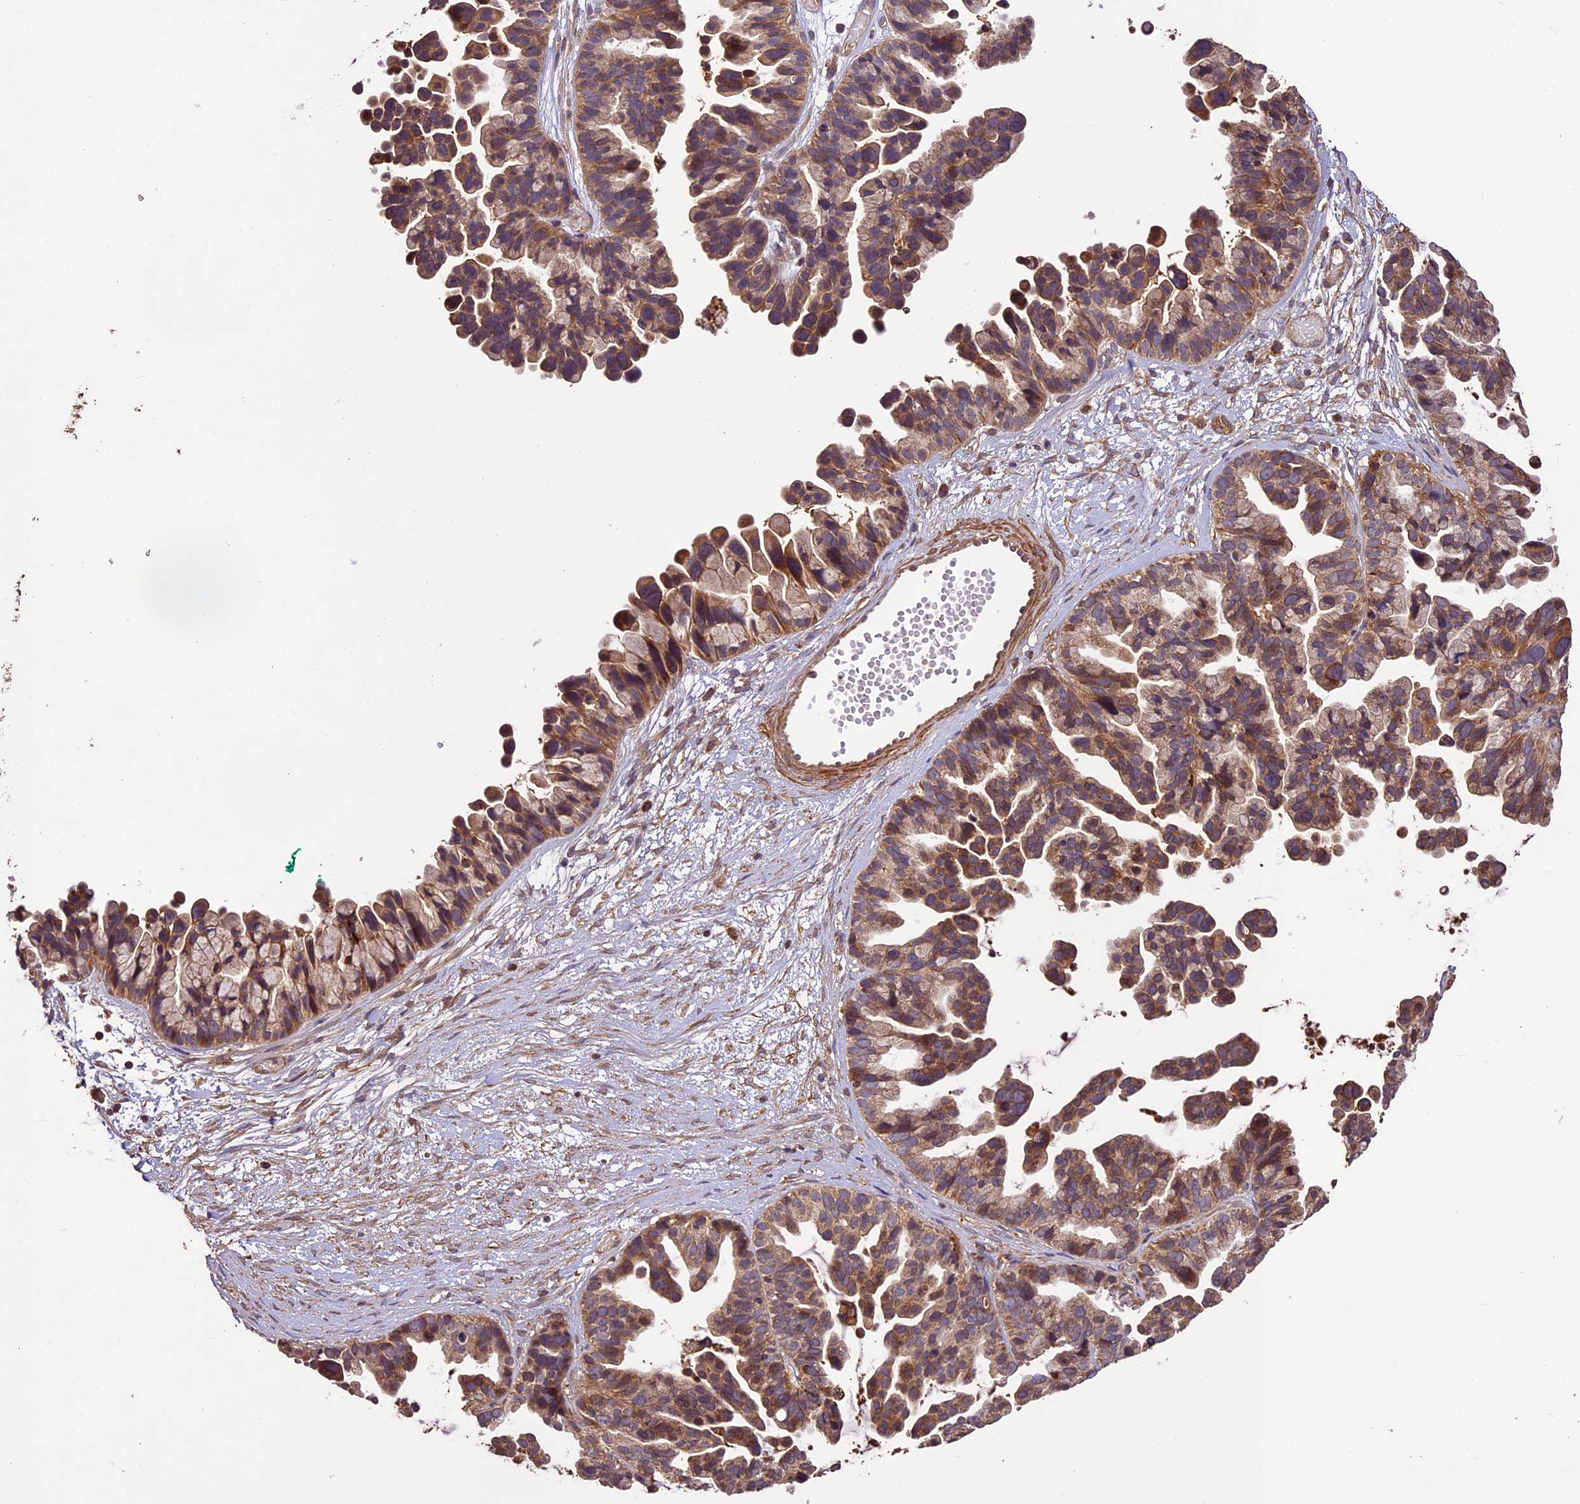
{"staining": {"intensity": "moderate", "quantity": ">75%", "location": "cytoplasmic/membranous"}, "tissue": "ovarian cancer", "cell_type": "Tumor cells", "image_type": "cancer", "snomed": [{"axis": "morphology", "description": "Cystadenocarcinoma, serous, NOS"}, {"axis": "topography", "description": "Ovary"}], "caption": "This micrograph exhibits IHC staining of human serous cystadenocarcinoma (ovarian), with medium moderate cytoplasmic/membranous staining in about >75% of tumor cells.", "gene": "CRLF1", "patient": {"sex": "female", "age": 56}}